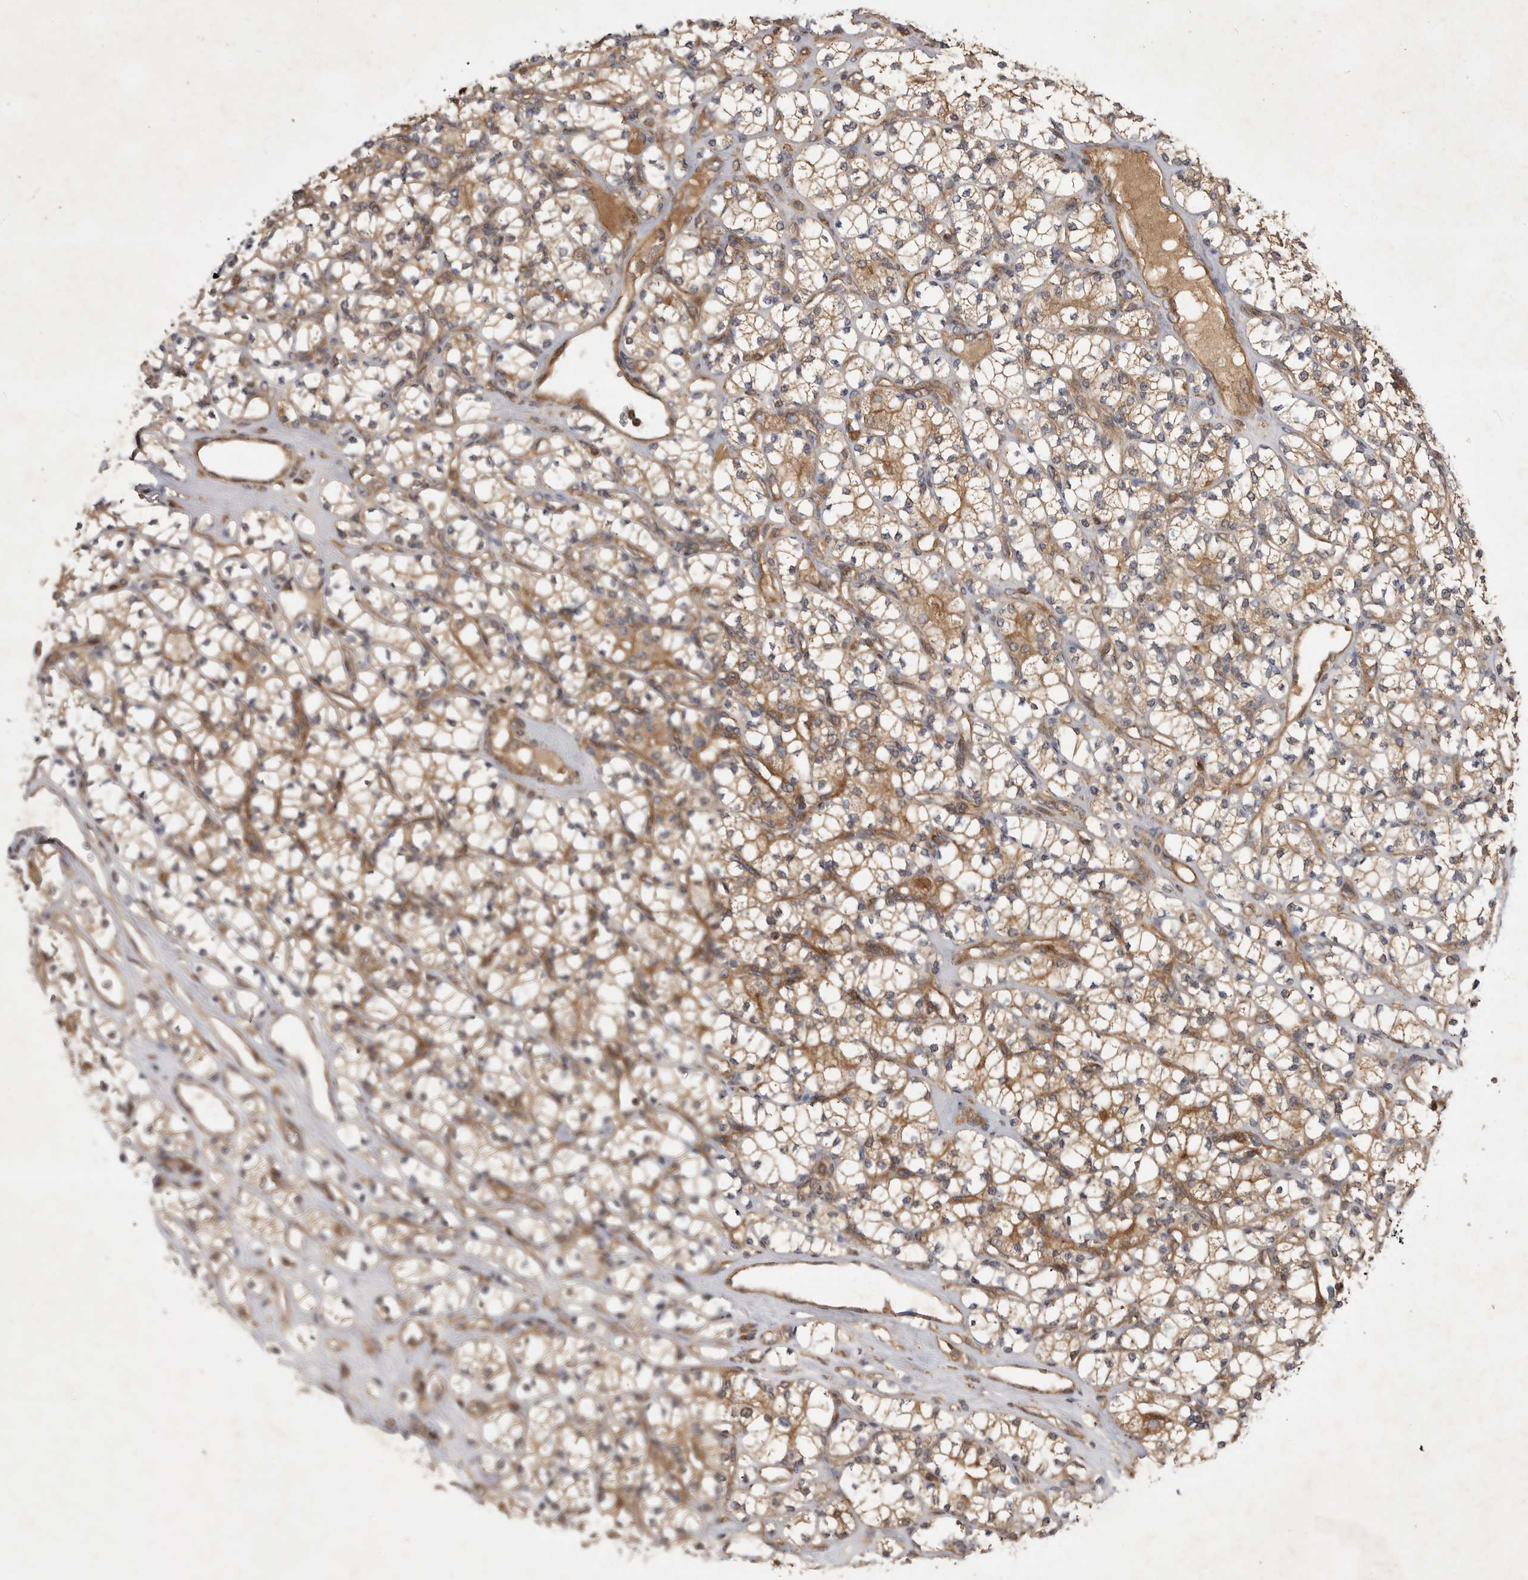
{"staining": {"intensity": "moderate", "quantity": ">75%", "location": "cytoplasmic/membranous"}, "tissue": "renal cancer", "cell_type": "Tumor cells", "image_type": "cancer", "snomed": [{"axis": "morphology", "description": "Adenocarcinoma, NOS"}, {"axis": "topography", "description": "Kidney"}], "caption": "Immunohistochemical staining of human renal cancer (adenocarcinoma) shows moderate cytoplasmic/membranous protein positivity in about >75% of tumor cells. (brown staining indicates protein expression, while blue staining denotes nuclei).", "gene": "ZNF232", "patient": {"sex": "male", "age": 77}}